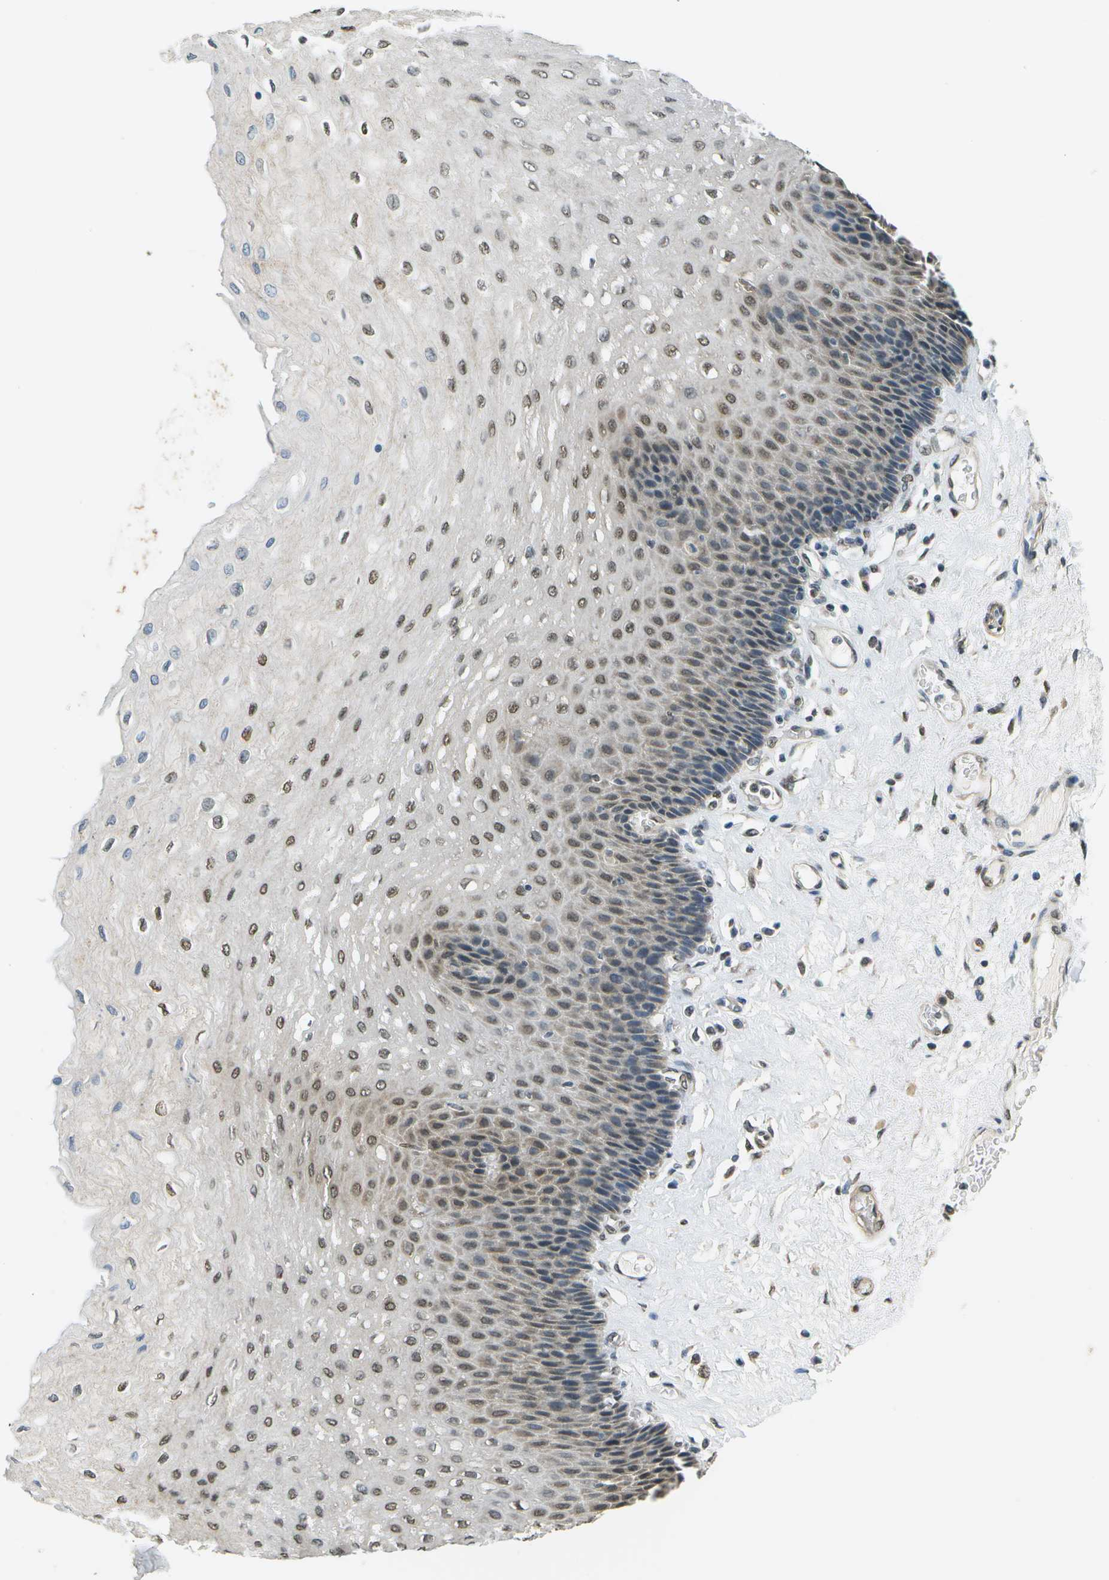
{"staining": {"intensity": "moderate", "quantity": "25%-75%", "location": "nuclear"}, "tissue": "esophagus", "cell_type": "Squamous epithelial cells", "image_type": "normal", "snomed": [{"axis": "morphology", "description": "Normal tissue, NOS"}, {"axis": "topography", "description": "Esophagus"}], "caption": "Protein staining of normal esophagus reveals moderate nuclear staining in approximately 25%-75% of squamous epithelial cells. (brown staining indicates protein expression, while blue staining denotes nuclei).", "gene": "ABL2", "patient": {"sex": "female", "age": 72}}